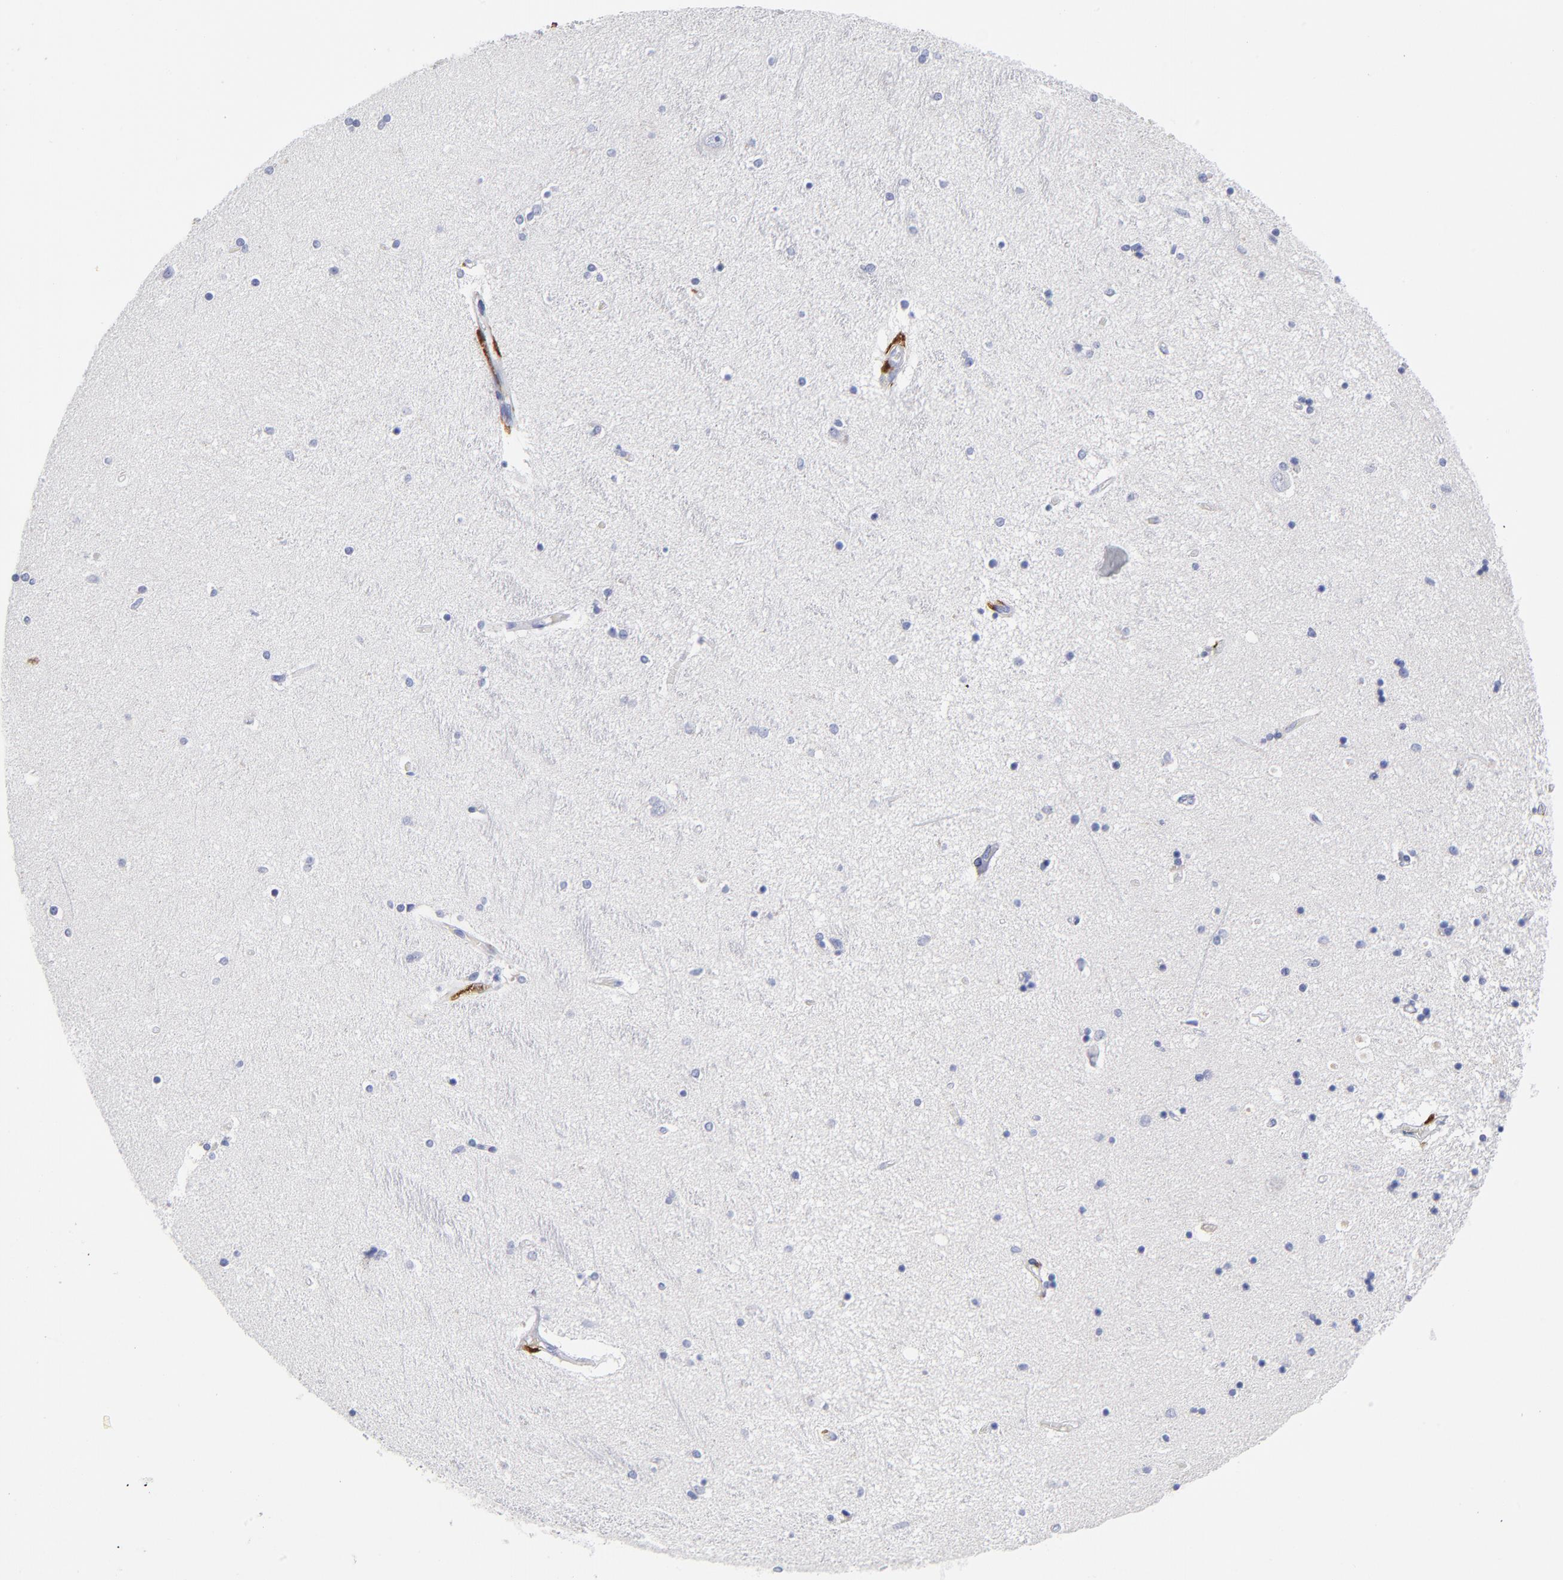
{"staining": {"intensity": "negative", "quantity": "none", "location": "none"}, "tissue": "hippocampus", "cell_type": "Glial cells", "image_type": "normal", "snomed": [{"axis": "morphology", "description": "Normal tissue, NOS"}, {"axis": "topography", "description": "Hippocampus"}], "caption": "Immunohistochemistry of benign human hippocampus shows no staining in glial cells. (Brightfield microscopy of DAB immunohistochemistry (IHC) at high magnification).", "gene": "PTP4A1", "patient": {"sex": "female", "age": 54}}